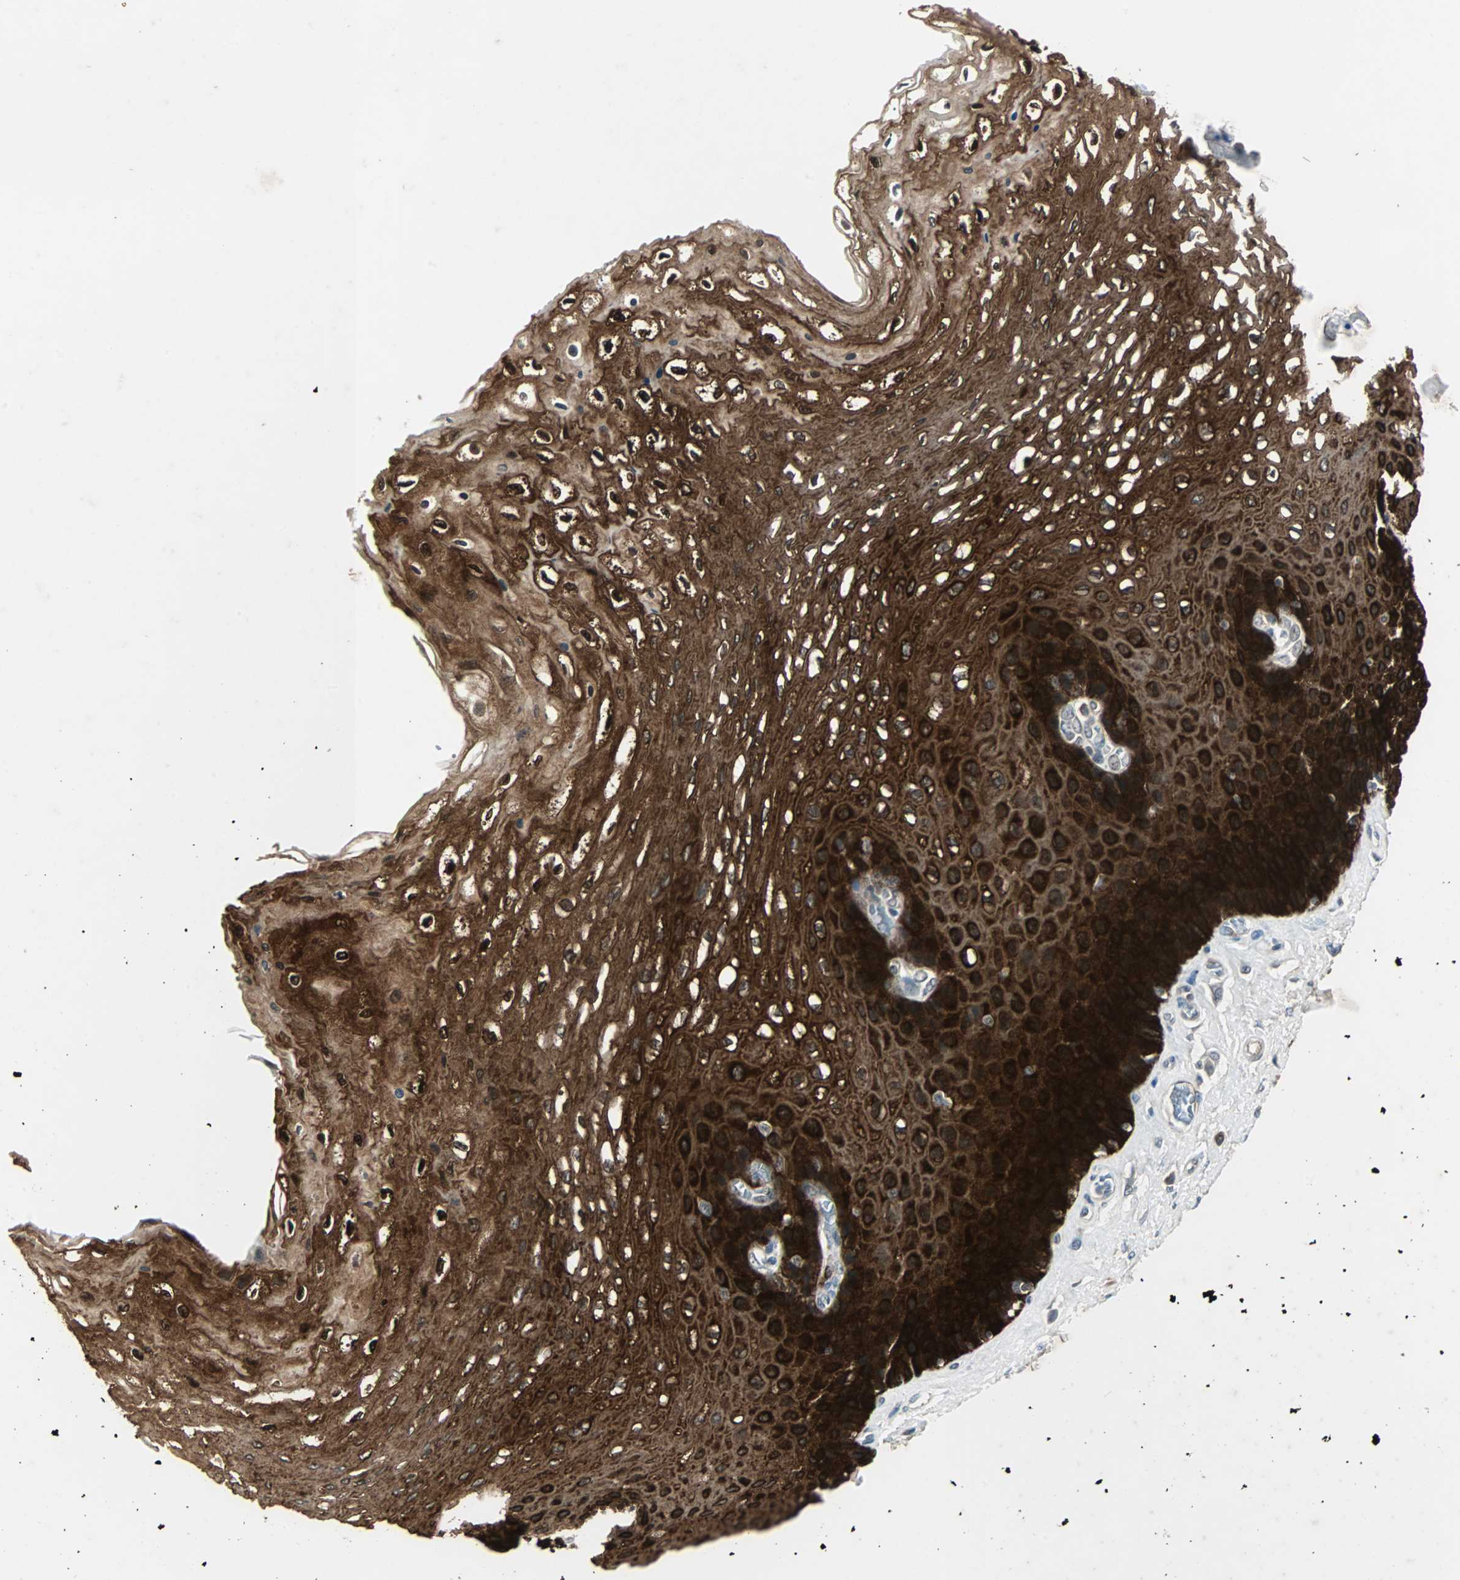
{"staining": {"intensity": "strong", "quantity": ">75%", "location": "cytoplasmic/membranous,nuclear"}, "tissue": "esophagus", "cell_type": "Squamous epithelial cells", "image_type": "normal", "snomed": [{"axis": "morphology", "description": "Normal tissue, NOS"}, {"axis": "topography", "description": "Esophagus"}], "caption": "Immunohistochemistry (IHC) of unremarkable human esophagus reveals high levels of strong cytoplasmic/membranous,nuclear expression in approximately >75% of squamous epithelial cells.", "gene": "CMC2", "patient": {"sex": "female", "age": 72}}